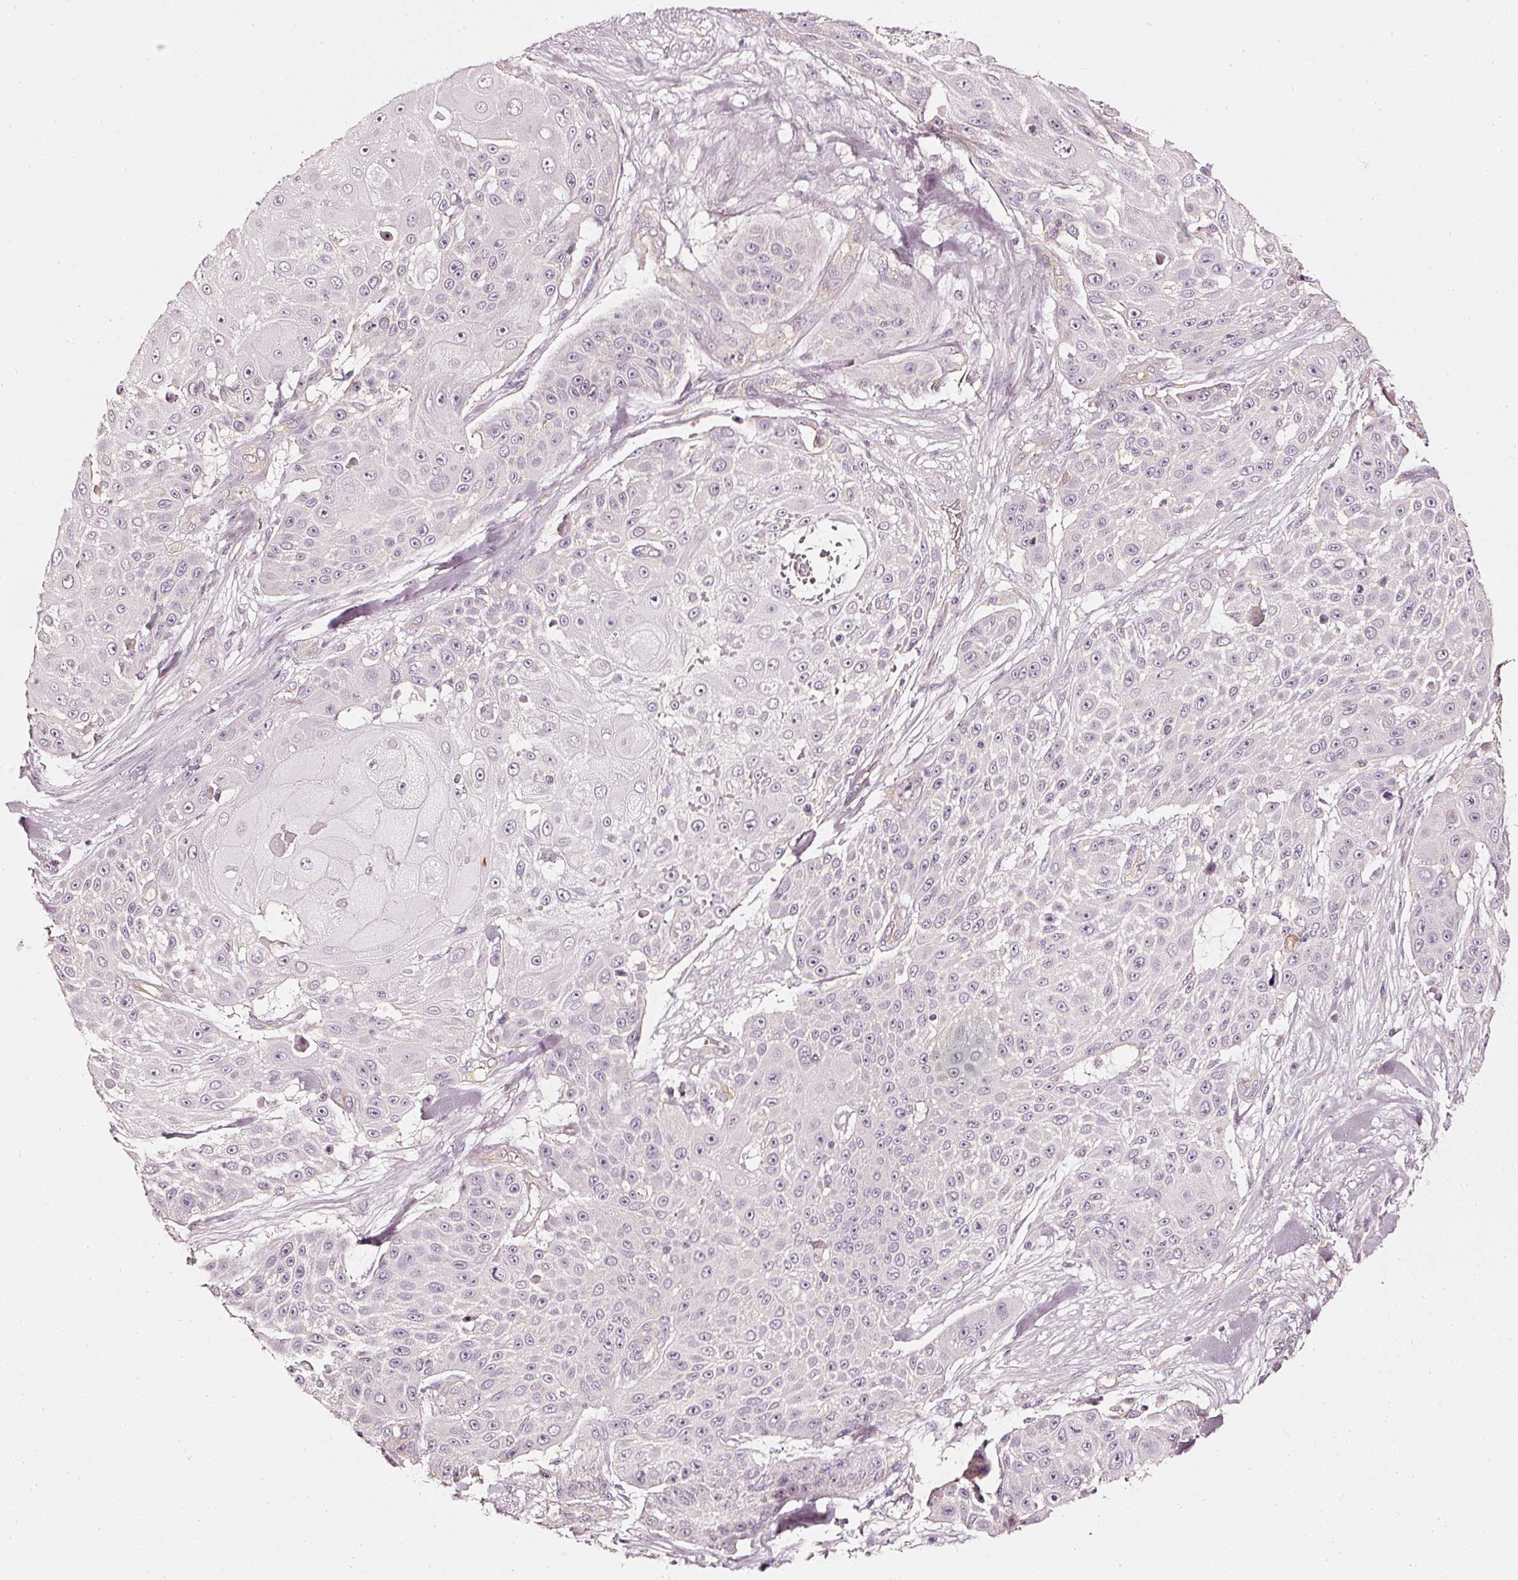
{"staining": {"intensity": "negative", "quantity": "none", "location": "none"}, "tissue": "skin cancer", "cell_type": "Tumor cells", "image_type": "cancer", "snomed": [{"axis": "morphology", "description": "Squamous cell carcinoma, NOS"}, {"axis": "topography", "description": "Skin"}], "caption": "Immunohistochemistry histopathology image of neoplastic tissue: human skin cancer (squamous cell carcinoma) stained with DAB (3,3'-diaminobenzidine) displays no significant protein staining in tumor cells.", "gene": "CNP", "patient": {"sex": "female", "age": 86}}